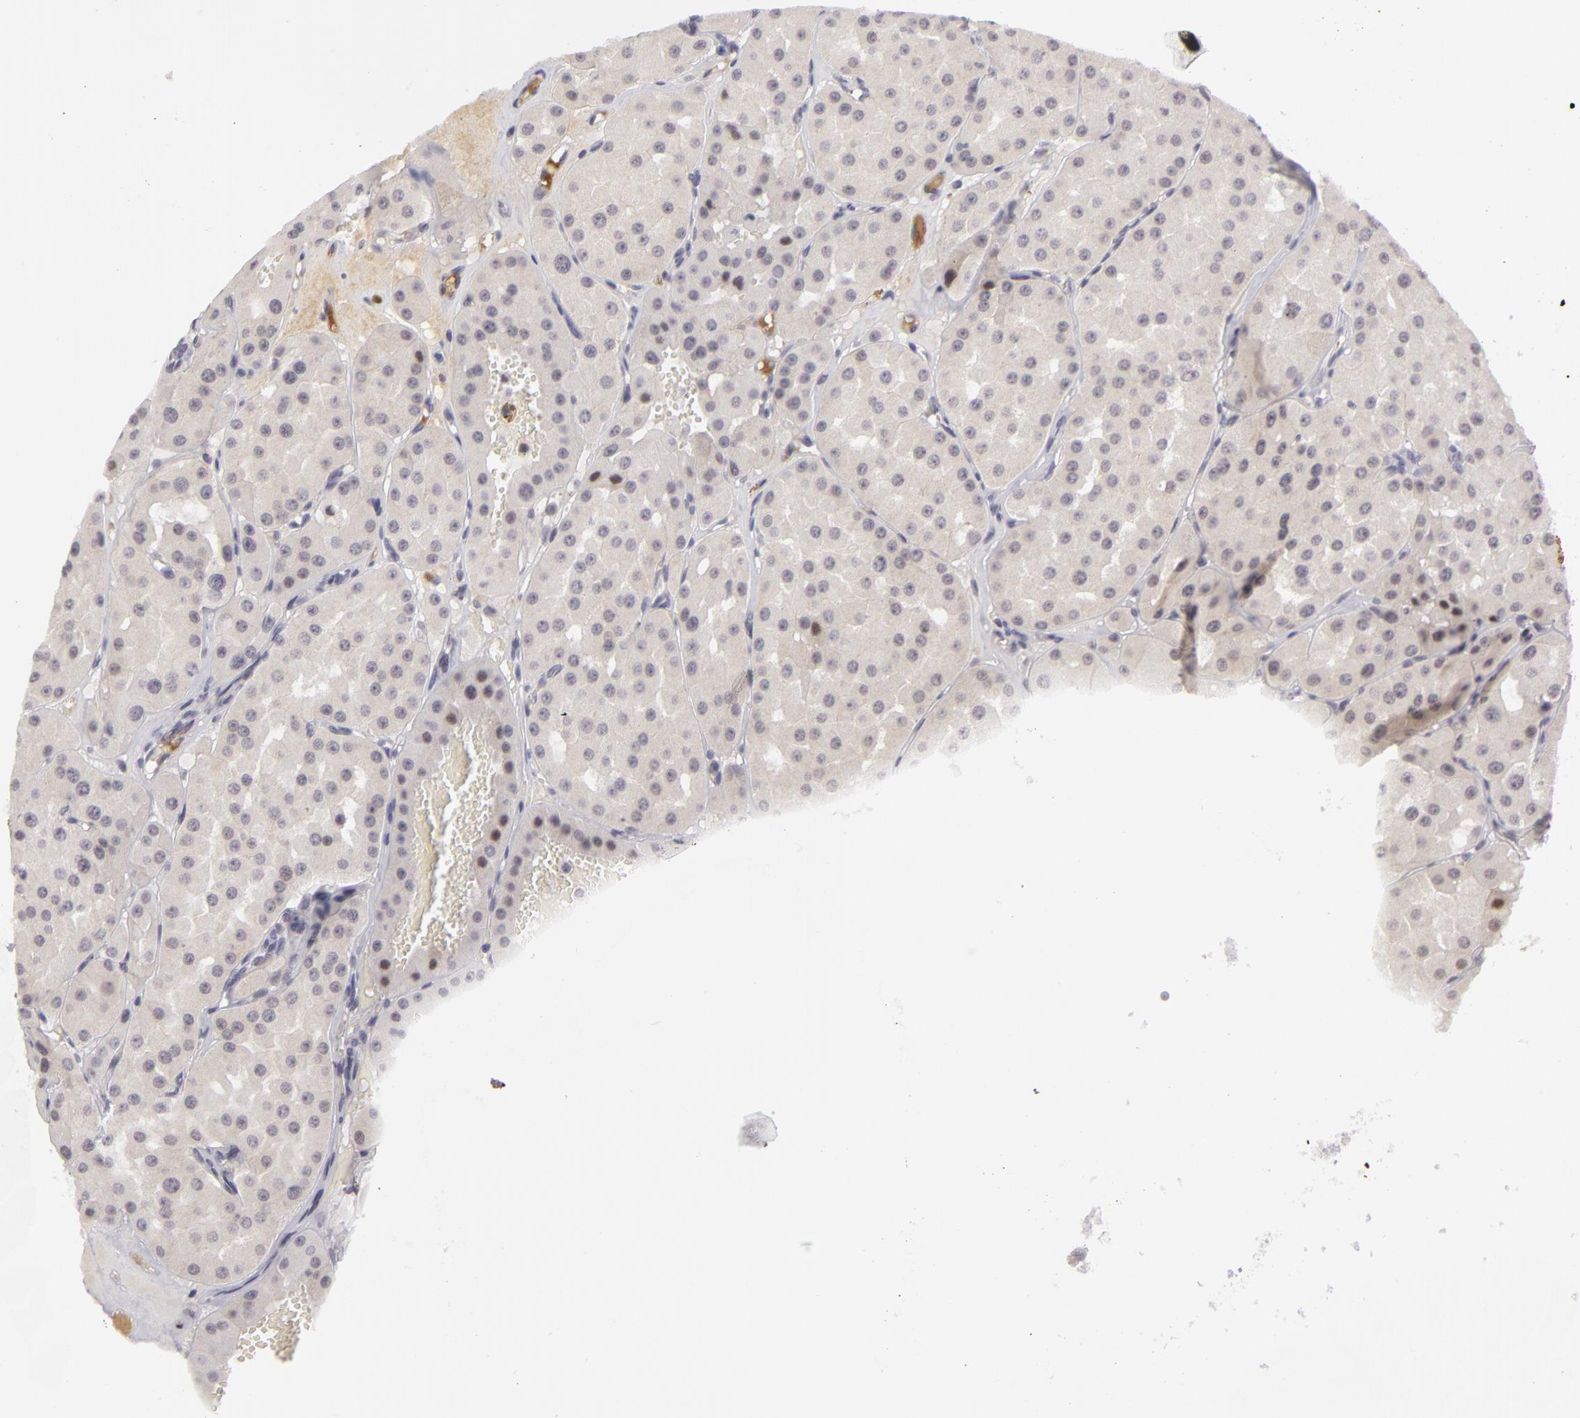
{"staining": {"intensity": "negative", "quantity": "none", "location": "none"}, "tissue": "renal cancer", "cell_type": "Tumor cells", "image_type": "cancer", "snomed": [{"axis": "morphology", "description": "Adenocarcinoma, uncertain malignant potential"}, {"axis": "topography", "description": "Kidney"}], "caption": "Immunohistochemical staining of renal adenocarcinoma,  uncertain malignant potential displays no significant positivity in tumor cells.", "gene": "CTNNB1", "patient": {"sex": "male", "age": 63}}